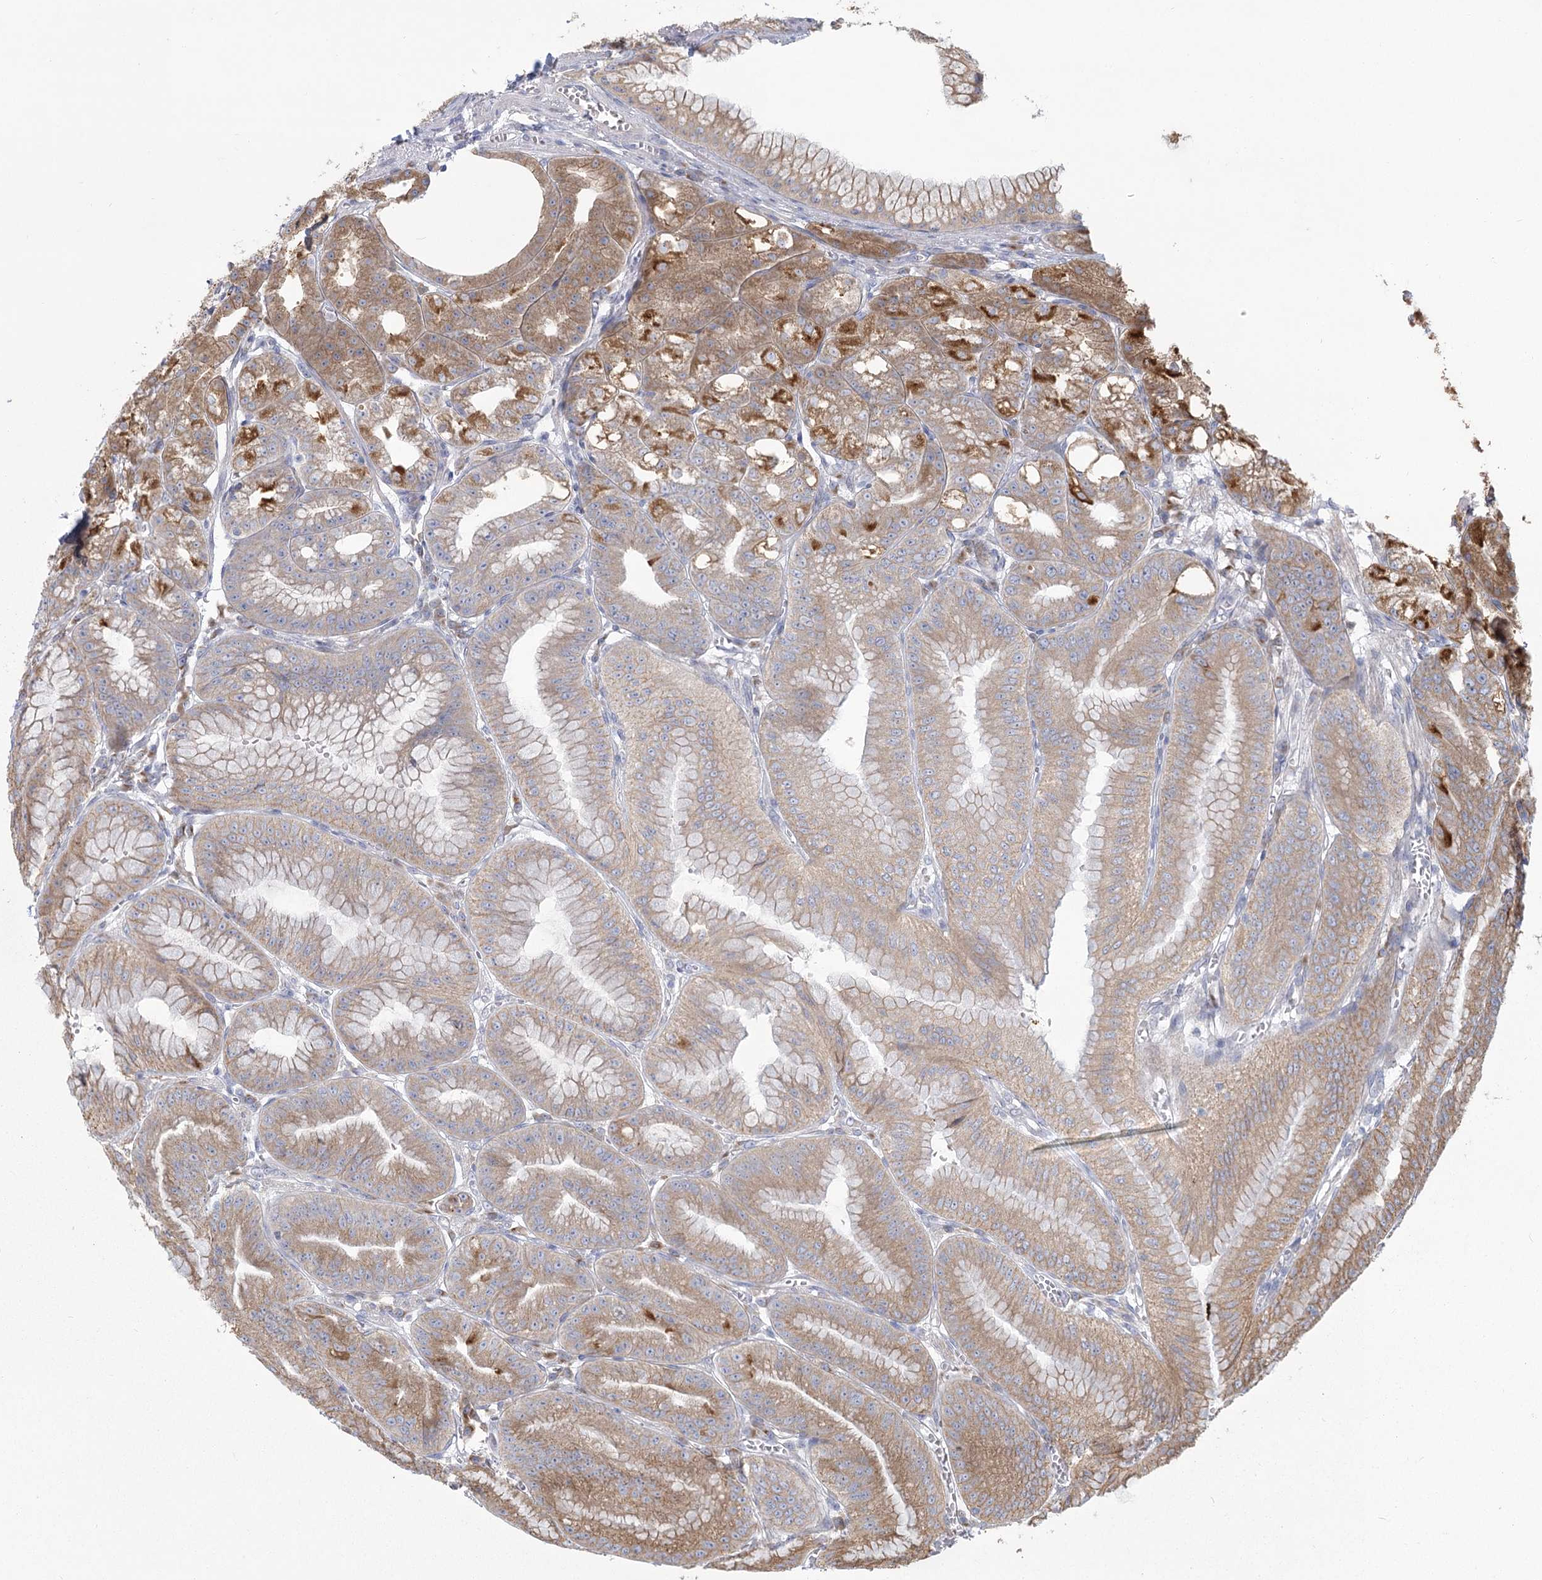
{"staining": {"intensity": "strong", "quantity": ">75%", "location": "cytoplasmic/membranous"}, "tissue": "stomach", "cell_type": "Glandular cells", "image_type": "normal", "snomed": [{"axis": "morphology", "description": "Normal tissue, NOS"}, {"axis": "topography", "description": "Stomach, upper"}, {"axis": "topography", "description": "Stomach, lower"}], "caption": "A brown stain shows strong cytoplasmic/membranous staining of a protein in glandular cells of normal stomach. Nuclei are stained in blue.", "gene": "CNTLN", "patient": {"sex": "male", "age": 71}}